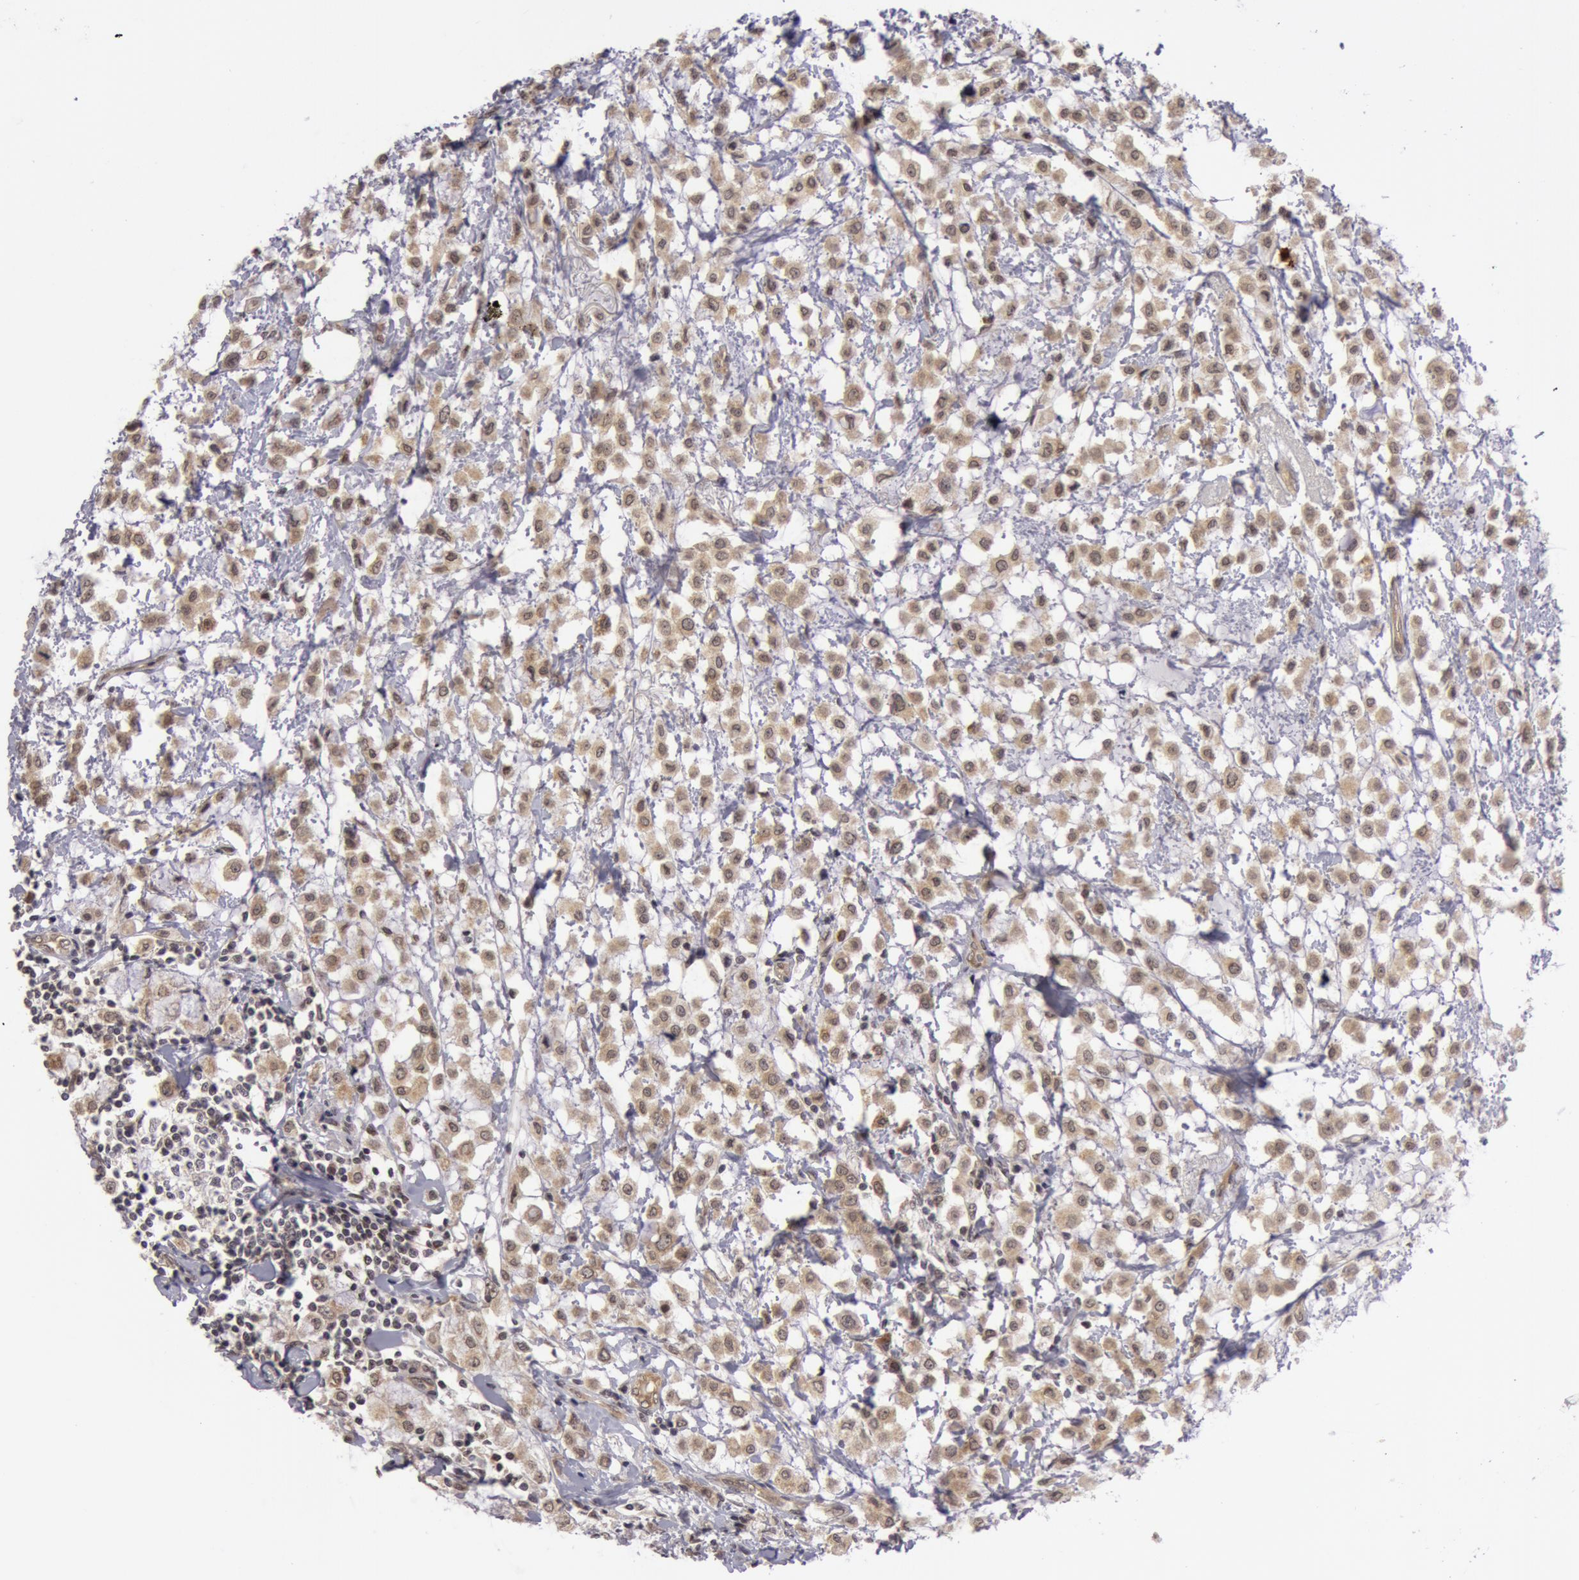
{"staining": {"intensity": "weak", "quantity": ">75%", "location": "cytoplasmic/membranous"}, "tissue": "breast cancer", "cell_type": "Tumor cells", "image_type": "cancer", "snomed": [{"axis": "morphology", "description": "Lobular carcinoma"}, {"axis": "topography", "description": "Breast"}], "caption": "The histopathology image shows staining of breast lobular carcinoma, revealing weak cytoplasmic/membranous protein expression (brown color) within tumor cells.", "gene": "SYTL4", "patient": {"sex": "female", "age": 85}}